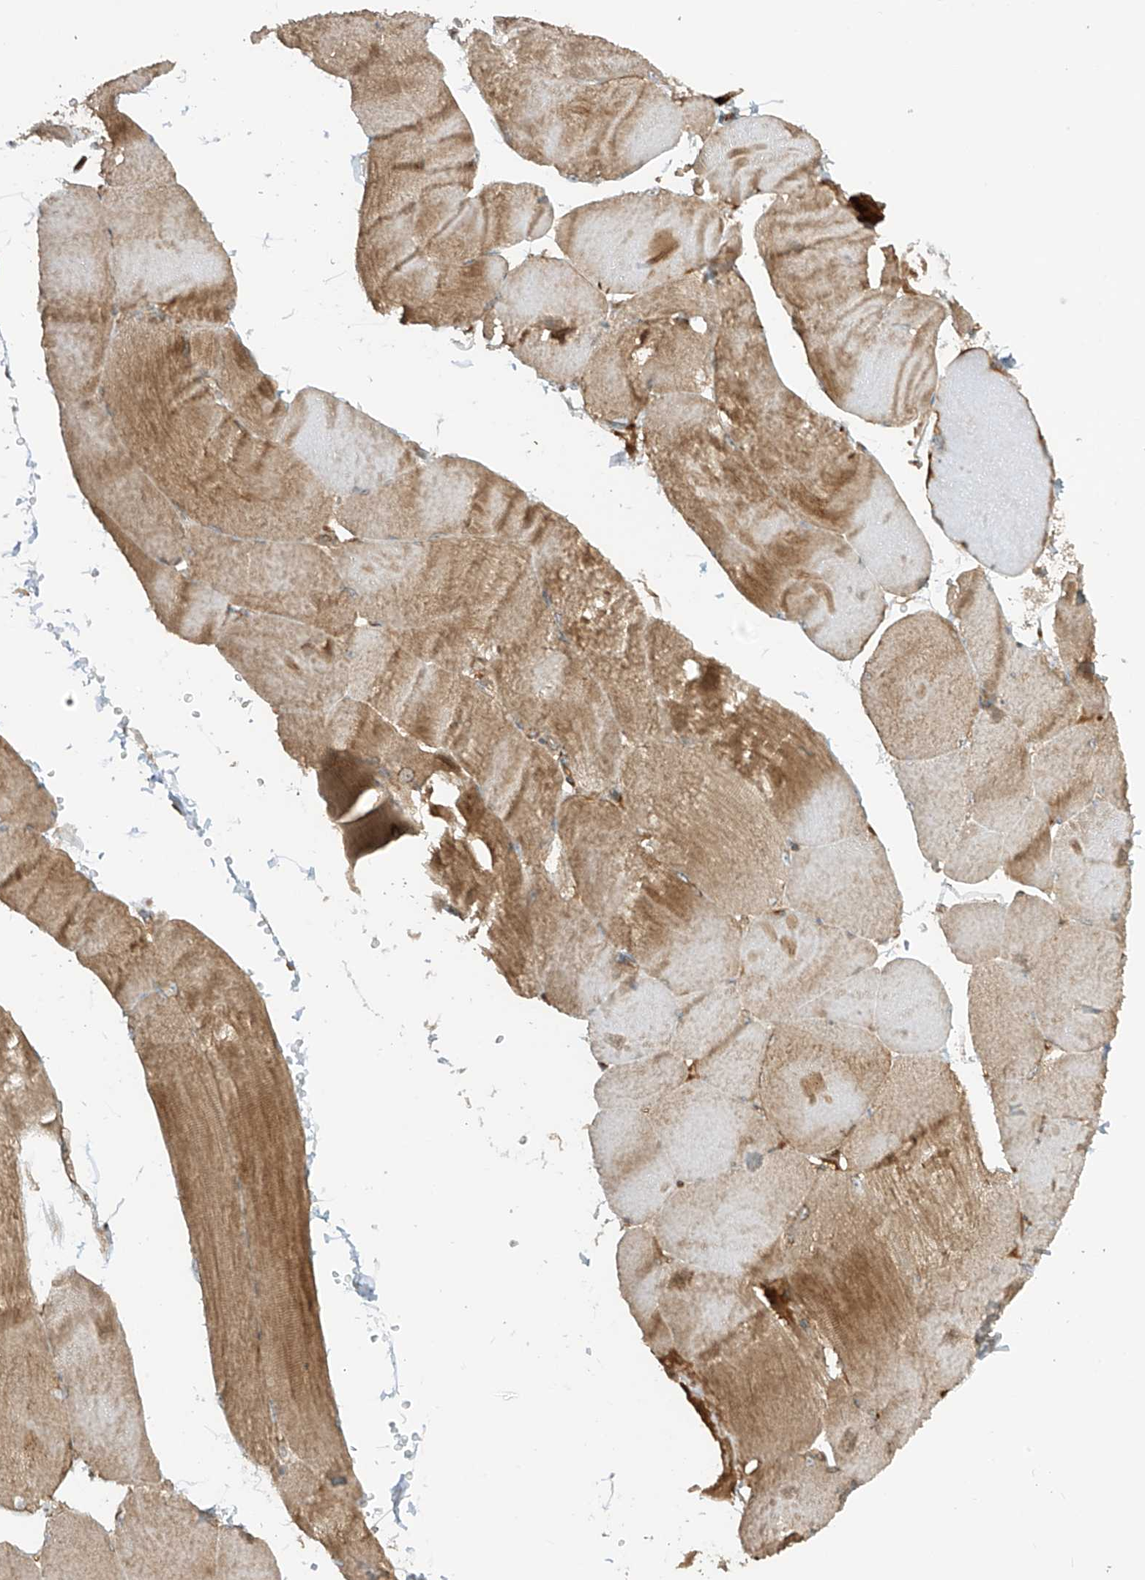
{"staining": {"intensity": "moderate", "quantity": ">75%", "location": "cytoplasmic/membranous"}, "tissue": "skeletal muscle", "cell_type": "Myocytes", "image_type": "normal", "snomed": [{"axis": "morphology", "description": "Normal tissue, NOS"}, {"axis": "morphology", "description": "Basal cell carcinoma"}, {"axis": "topography", "description": "Skeletal muscle"}], "caption": "DAB (3,3'-diaminobenzidine) immunohistochemical staining of unremarkable skeletal muscle shows moderate cytoplasmic/membranous protein expression in approximately >75% of myocytes. (Brightfield microscopy of DAB IHC at high magnification).", "gene": "ENTR1", "patient": {"sex": "female", "age": 64}}